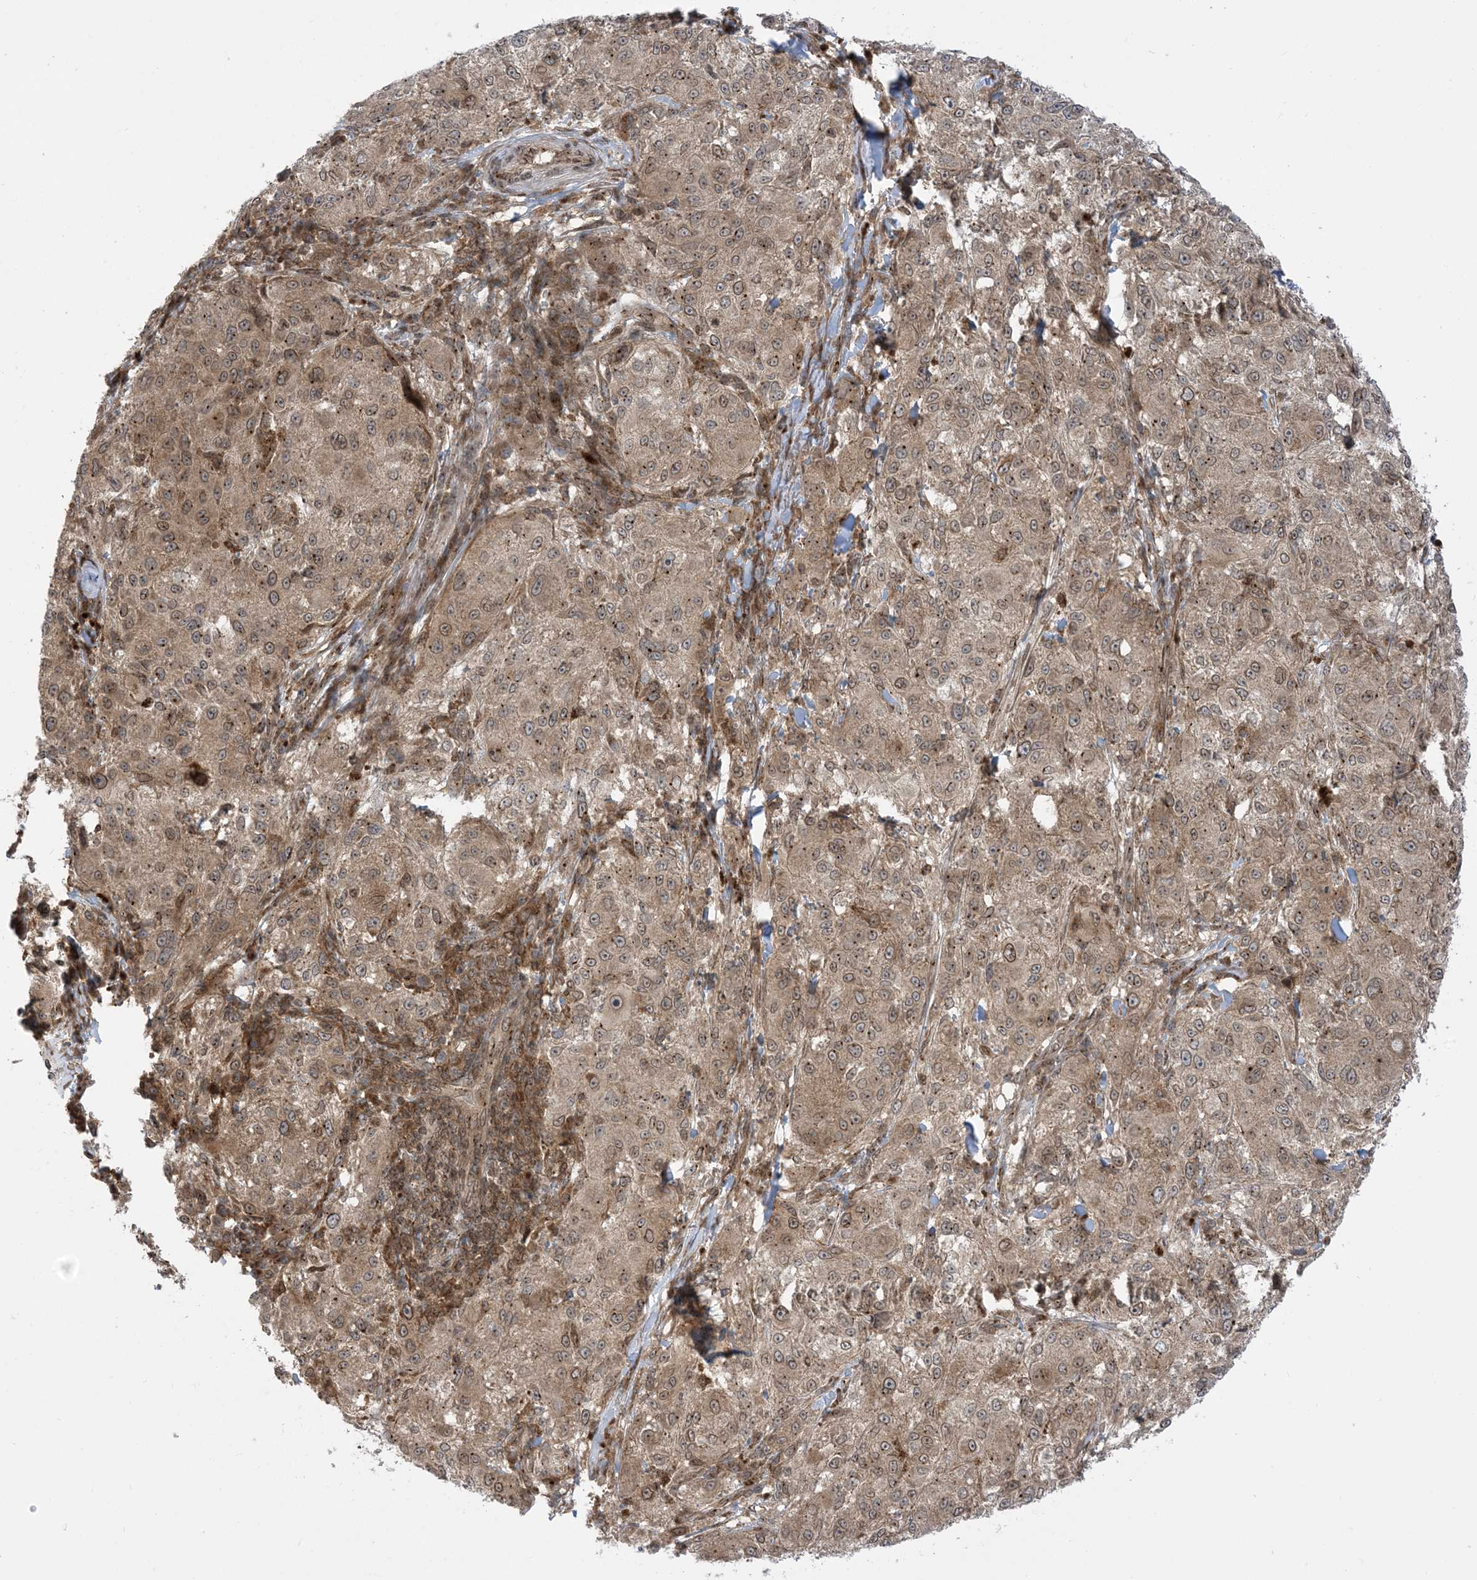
{"staining": {"intensity": "moderate", "quantity": ">75%", "location": "cytoplasmic/membranous"}, "tissue": "melanoma", "cell_type": "Tumor cells", "image_type": "cancer", "snomed": [{"axis": "morphology", "description": "Necrosis, NOS"}, {"axis": "morphology", "description": "Malignant melanoma, NOS"}, {"axis": "topography", "description": "Skin"}], "caption": "Protein staining of melanoma tissue exhibits moderate cytoplasmic/membranous expression in approximately >75% of tumor cells. The protein is shown in brown color, while the nuclei are stained blue.", "gene": "CASP4", "patient": {"sex": "female", "age": 87}}